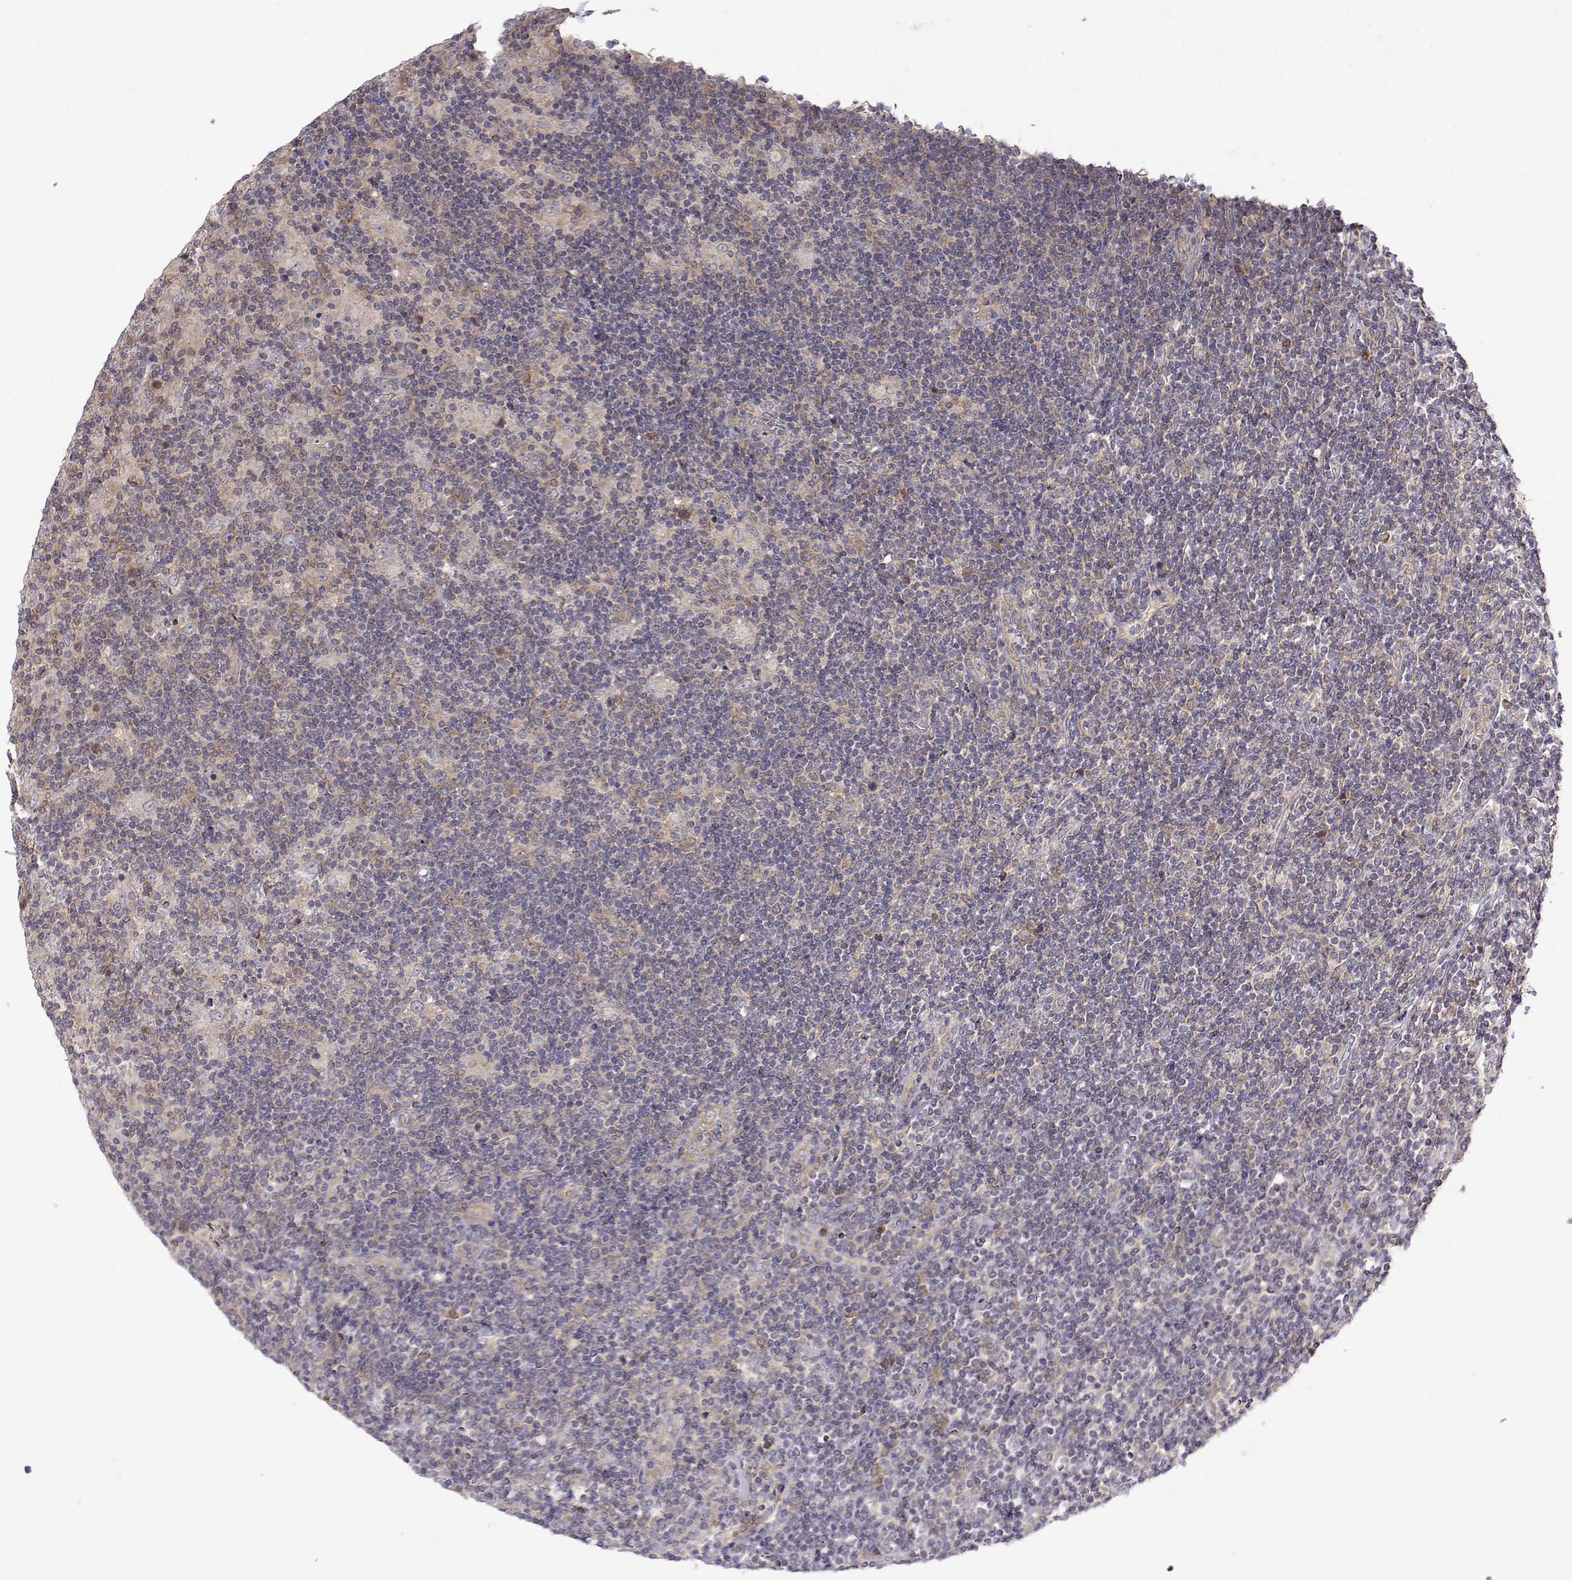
{"staining": {"intensity": "weak", "quantity": ">75%", "location": "cytoplasmic/membranous"}, "tissue": "lymphoma", "cell_type": "Tumor cells", "image_type": "cancer", "snomed": [{"axis": "morphology", "description": "Hodgkin's disease, NOS"}, {"axis": "topography", "description": "Lymph node"}], "caption": "Tumor cells reveal low levels of weak cytoplasmic/membranous expression in approximately >75% of cells in human lymphoma. (brown staining indicates protein expression, while blue staining denotes nuclei).", "gene": "PAIP1", "patient": {"sex": "male", "age": 40}}